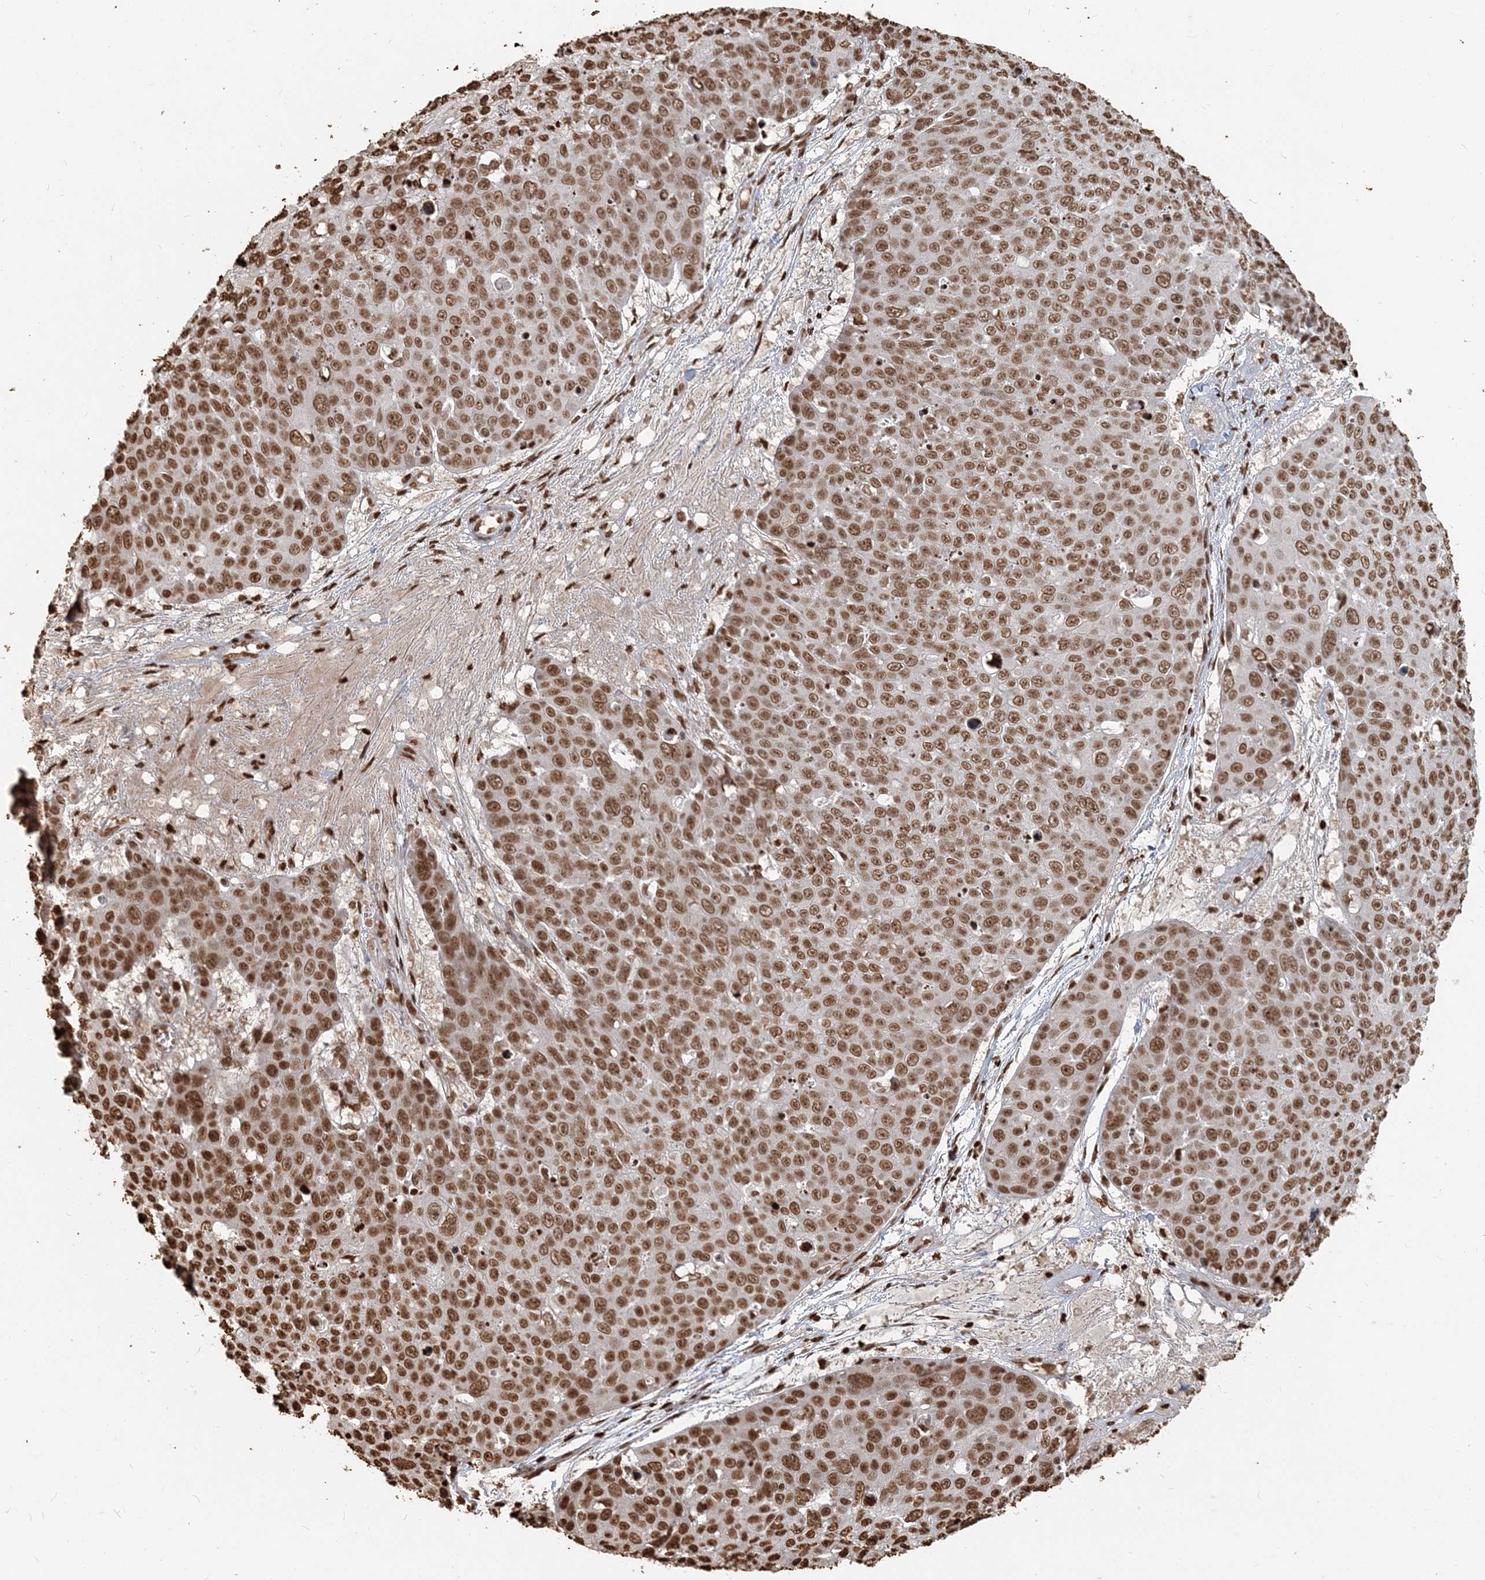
{"staining": {"intensity": "moderate", "quantity": ">75%", "location": "nuclear"}, "tissue": "skin cancer", "cell_type": "Tumor cells", "image_type": "cancer", "snomed": [{"axis": "morphology", "description": "Squamous cell carcinoma, NOS"}, {"axis": "topography", "description": "Skin"}], "caption": "The image shows staining of skin cancer, revealing moderate nuclear protein positivity (brown color) within tumor cells.", "gene": "H3-3B", "patient": {"sex": "male", "age": 71}}